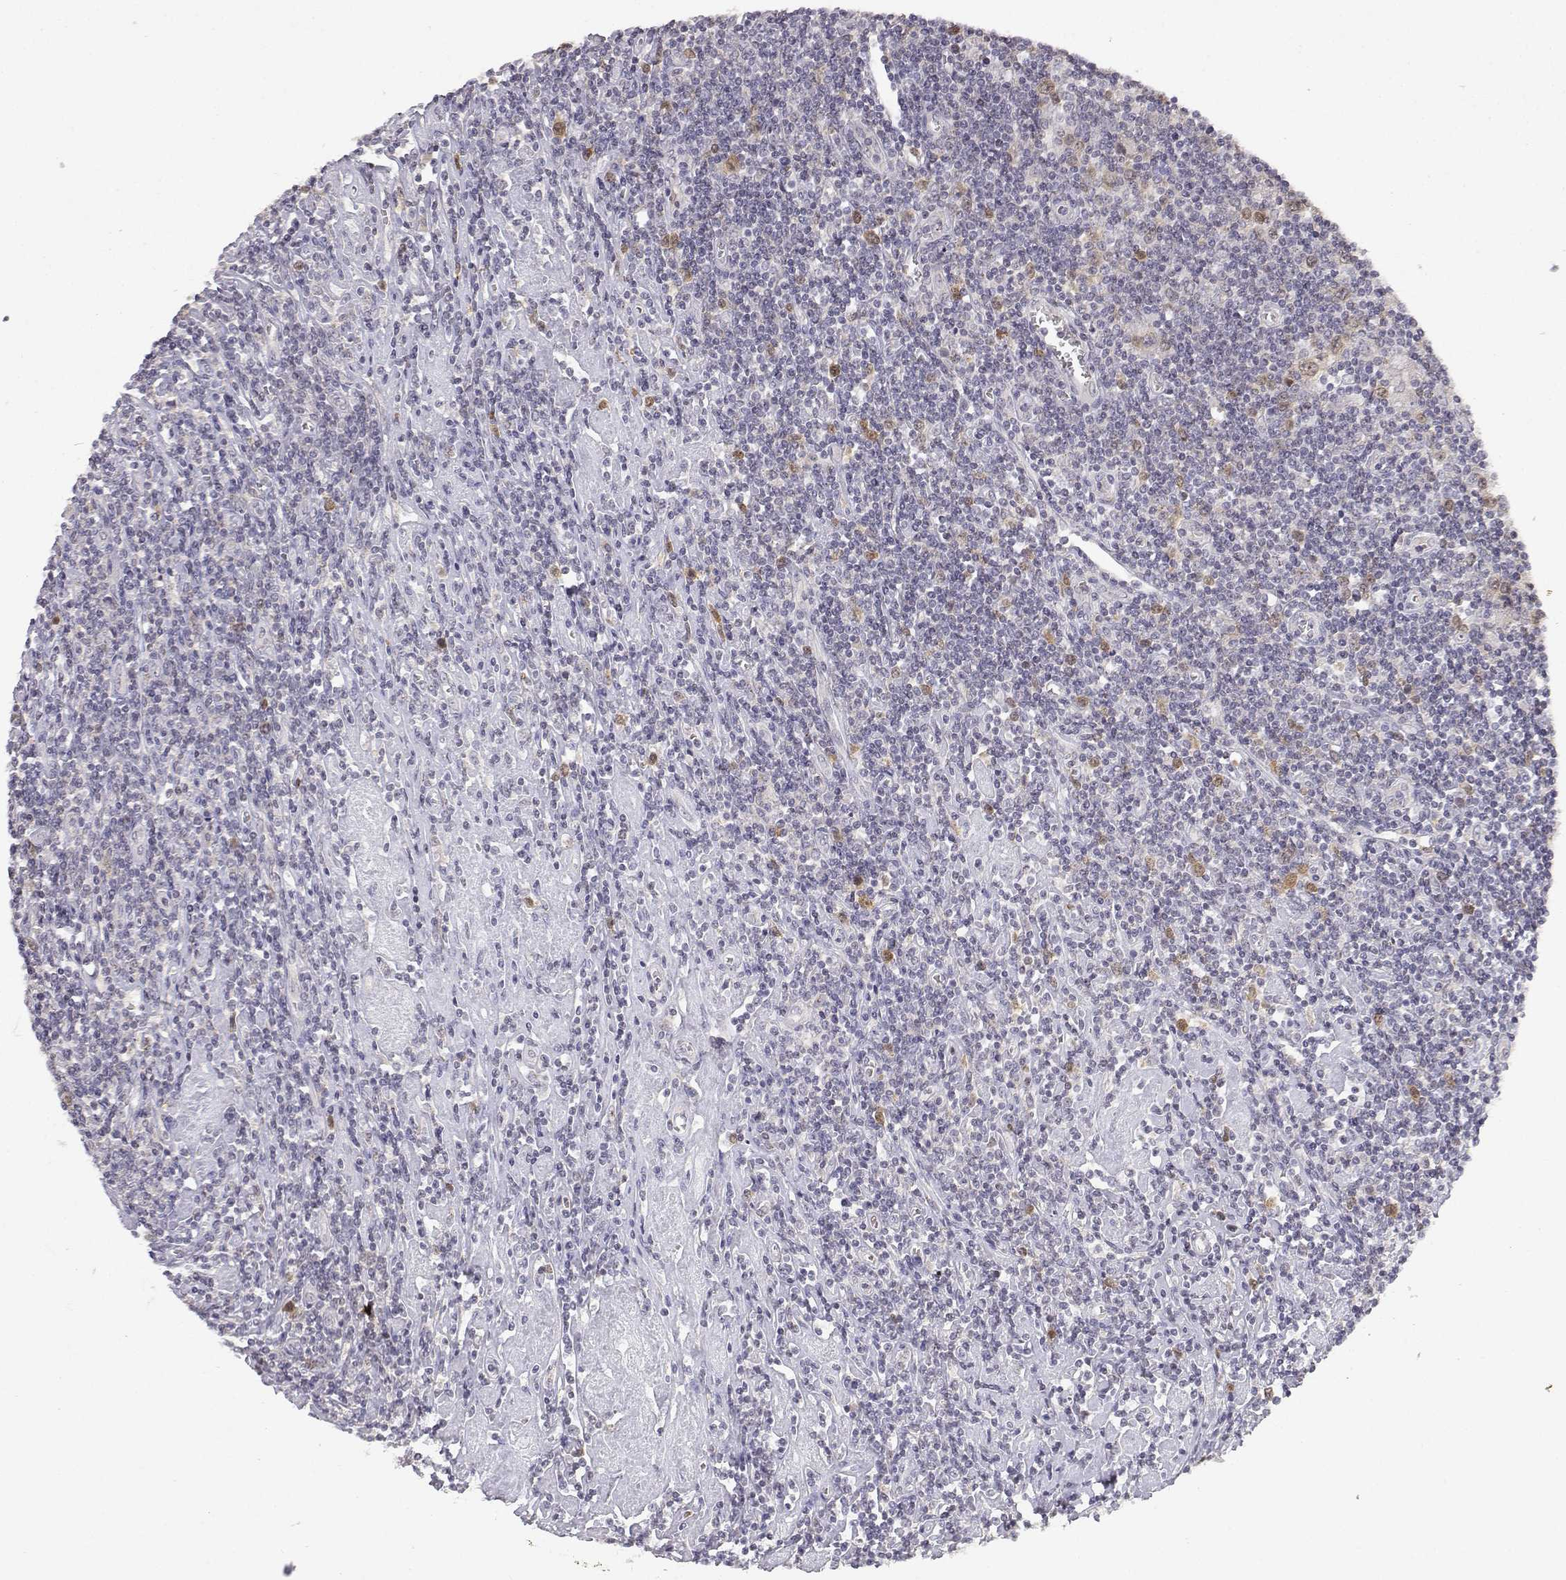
{"staining": {"intensity": "weak", "quantity": "<25%", "location": "cytoplasmic/membranous"}, "tissue": "lymphoma", "cell_type": "Tumor cells", "image_type": "cancer", "snomed": [{"axis": "morphology", "description": "Hodgkin's disease, NOS"}, {"axis": "topography", "description": "Lymph node"}], "caption": "A micrograph of lymphoma stained for a protein reveals no brown staining in tumor cells. (DAB IHC visualized using brightfield microscopy, high magnification).", "gene": "RAD51", "patient": {"sex": "male", "age": 40}}